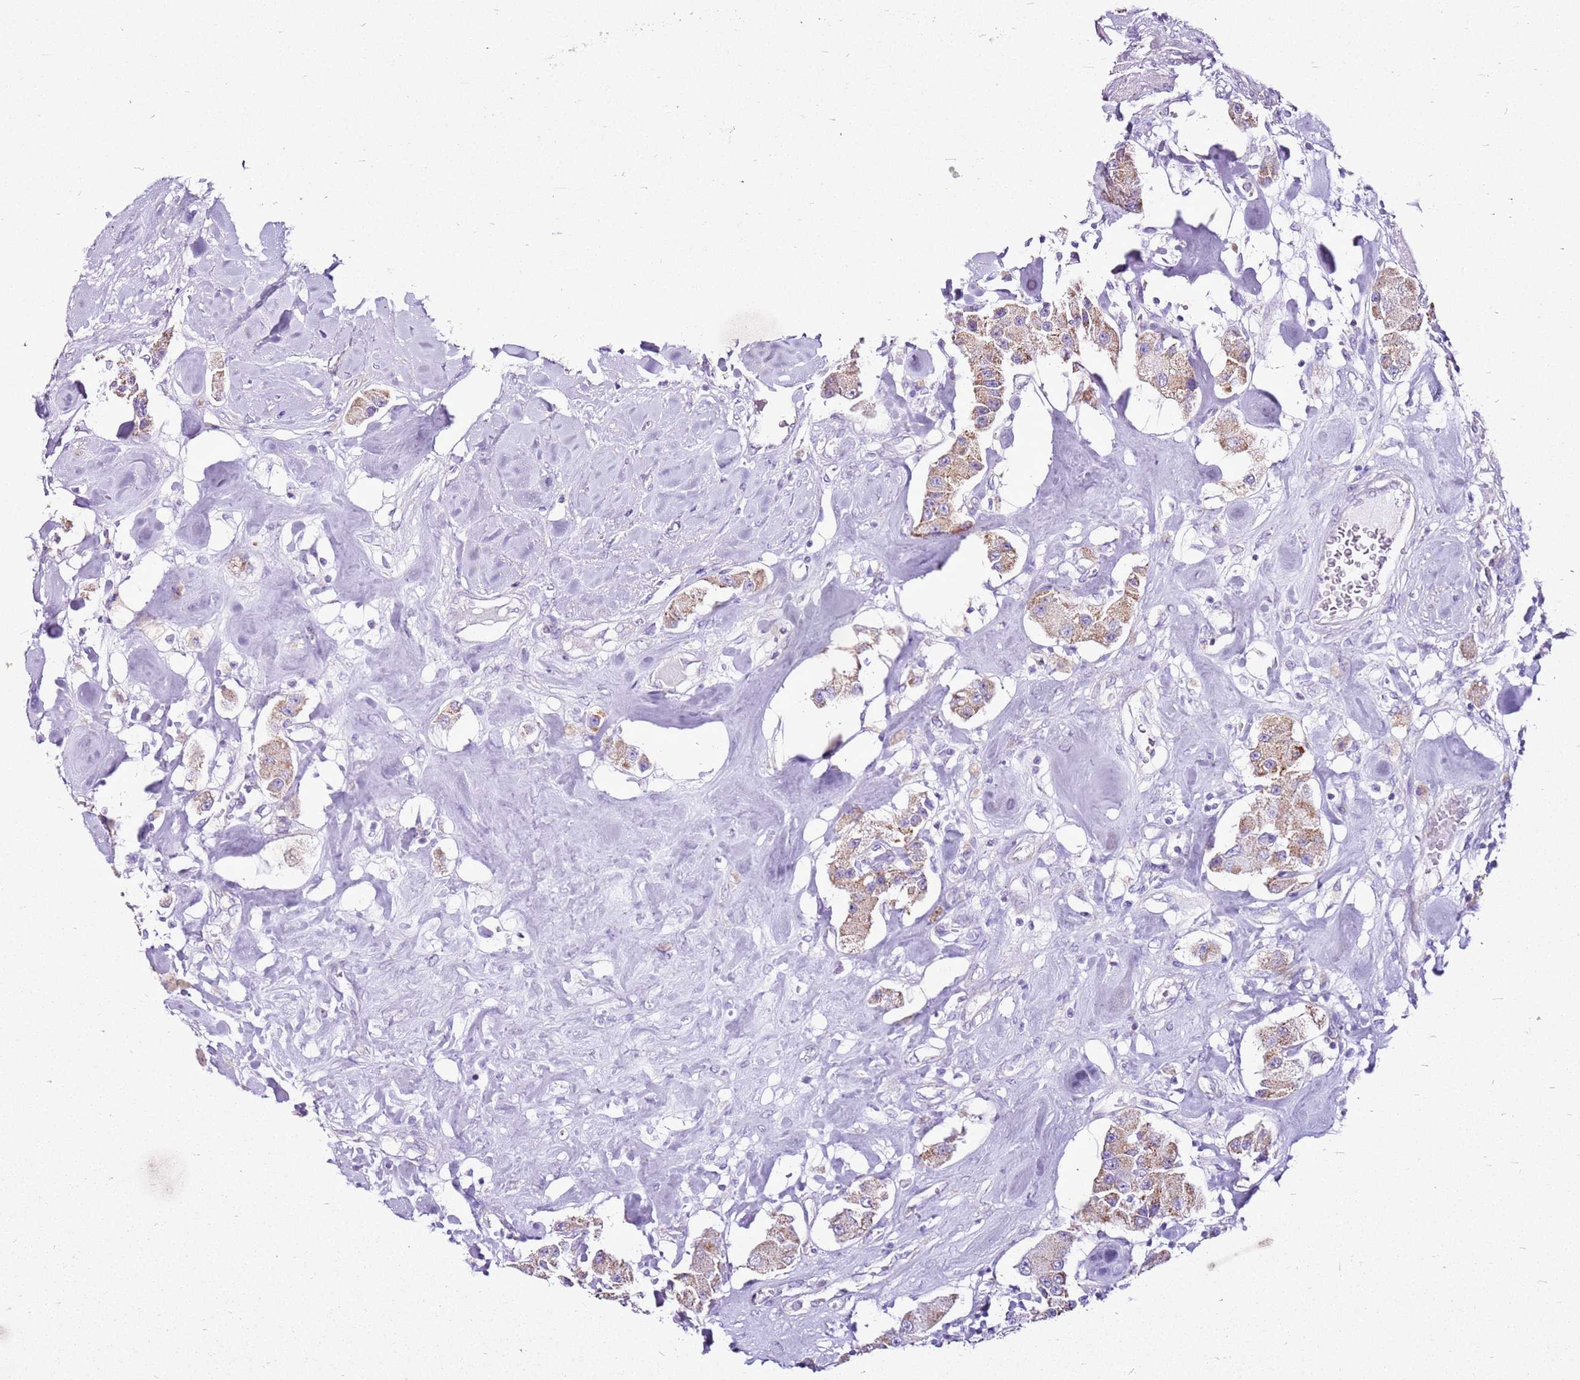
{"staining": {"intensity": "moderate", "quantity": ">75%", "location": "cytoplasmic/membranous"}, "tissue": "carcinoid", "cell_type": "Tumor cells", "image_type": "cancer", "snomed": [{"axis": "morphology", "description": "Carcinoid, malignant, NOS"}, {"axis": "topography", "description": "Pancreas"}], "caption": "This image displays immunohistochemistry (IHC) staining of carcinoid, with medium moderate cytoplasmic/membranous expression in about >75% of tumor cells.", "gene": "MRPL36", "patient": {"sex": "male", "age": 41}}